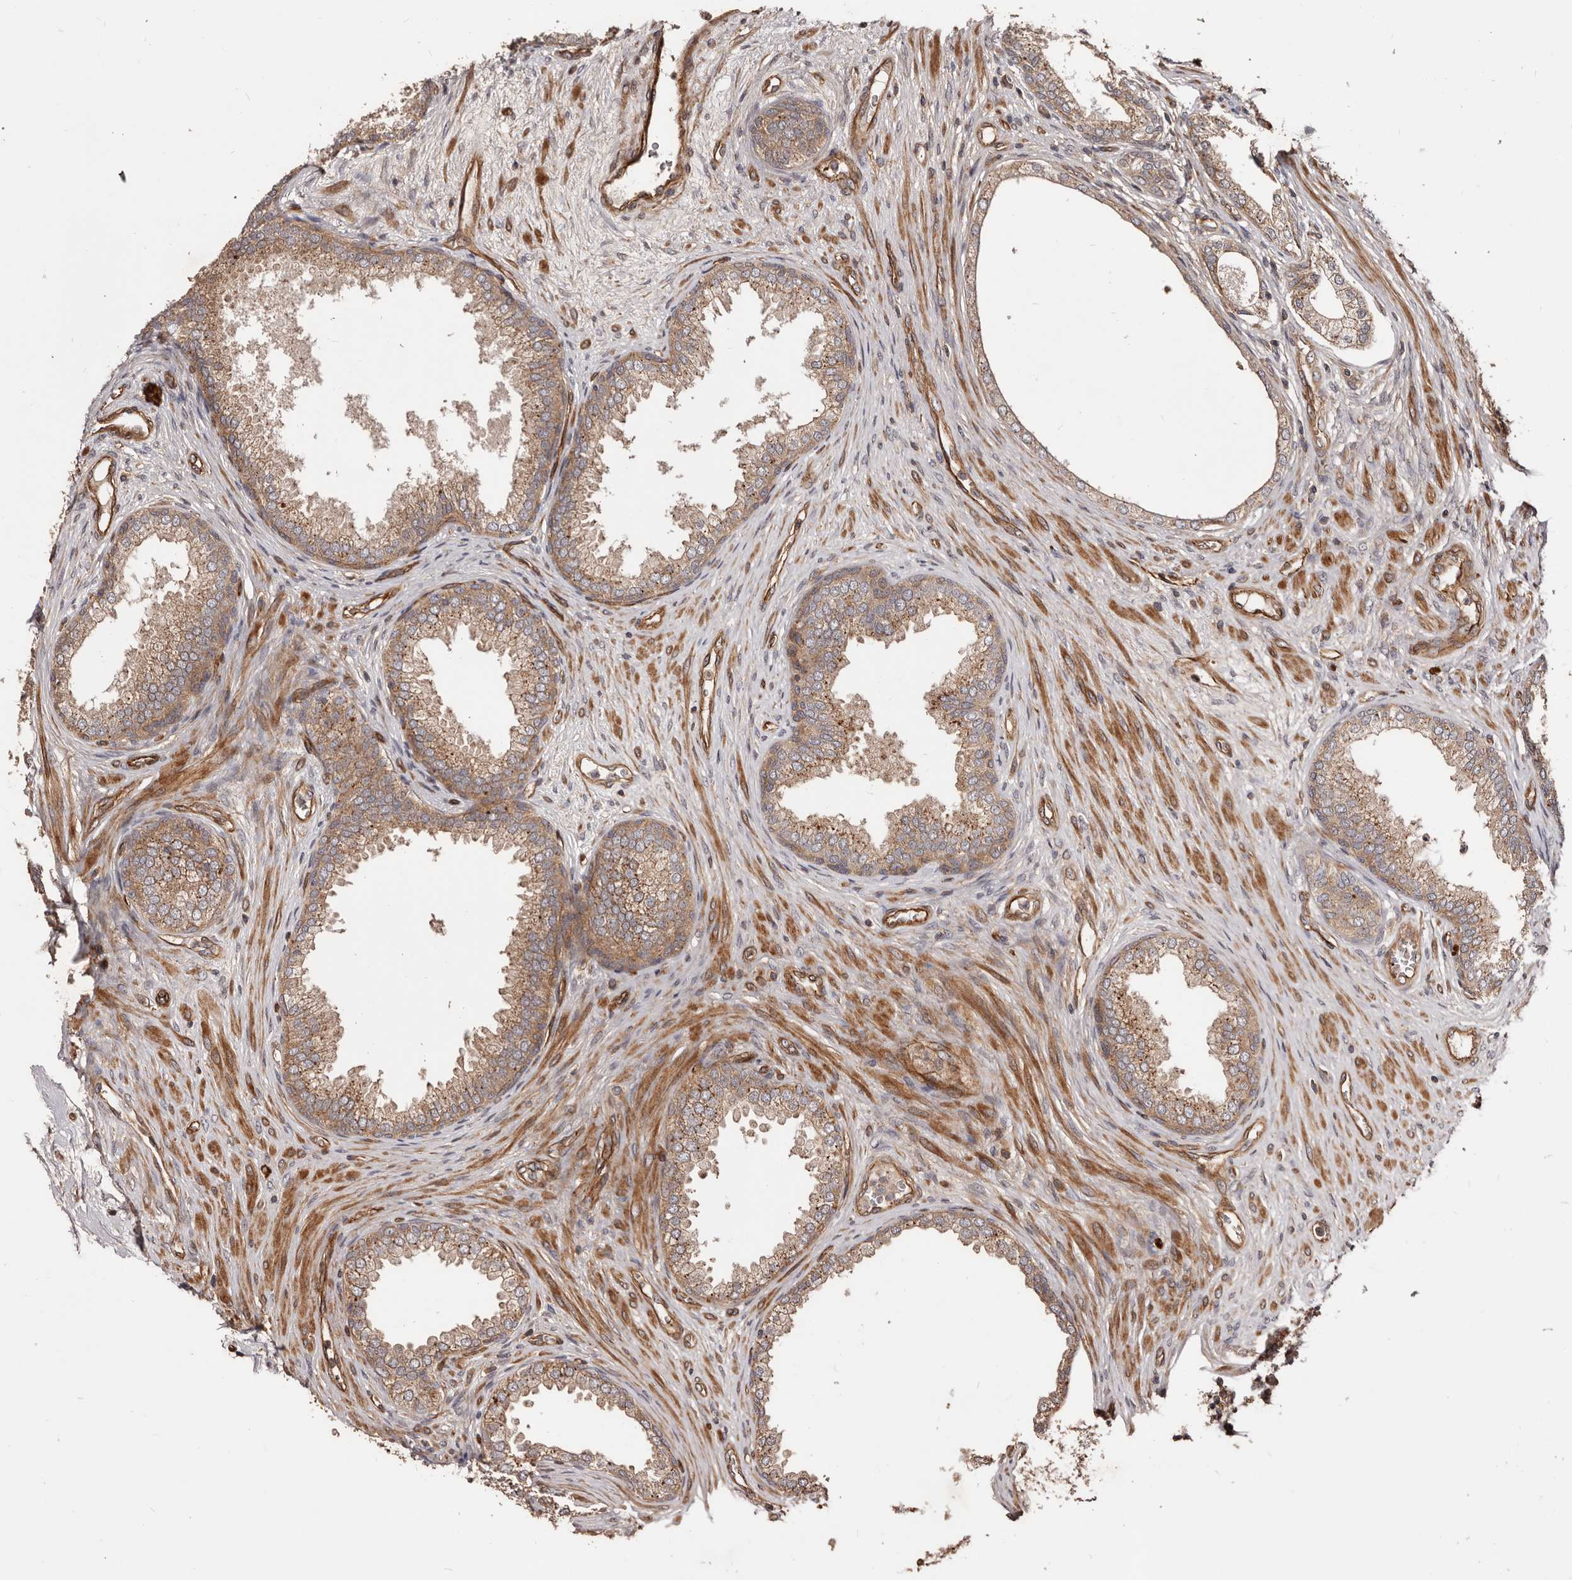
{"staining": {"intensity": "moderate", "quantity": ">75%", "location": "cytoplasmic/membranous"}, "tissue": "prostate", "cell_type": "Glandular cells", "image_type": "normal", "snomed": [{"axis": "morphology", "description": "Normal tissue, NOS"}, {"axis": "topography", "description": "Prostate"}], "caption": "A histopathology image showing moderate cytoplasmic/membranous positivity in approximately >75% of glandular cells in benign prostate, as visualized by brown immunohistochemical staining.", "gene": "GTPBP1", "patient": {"sex": "male", "age": 76}}